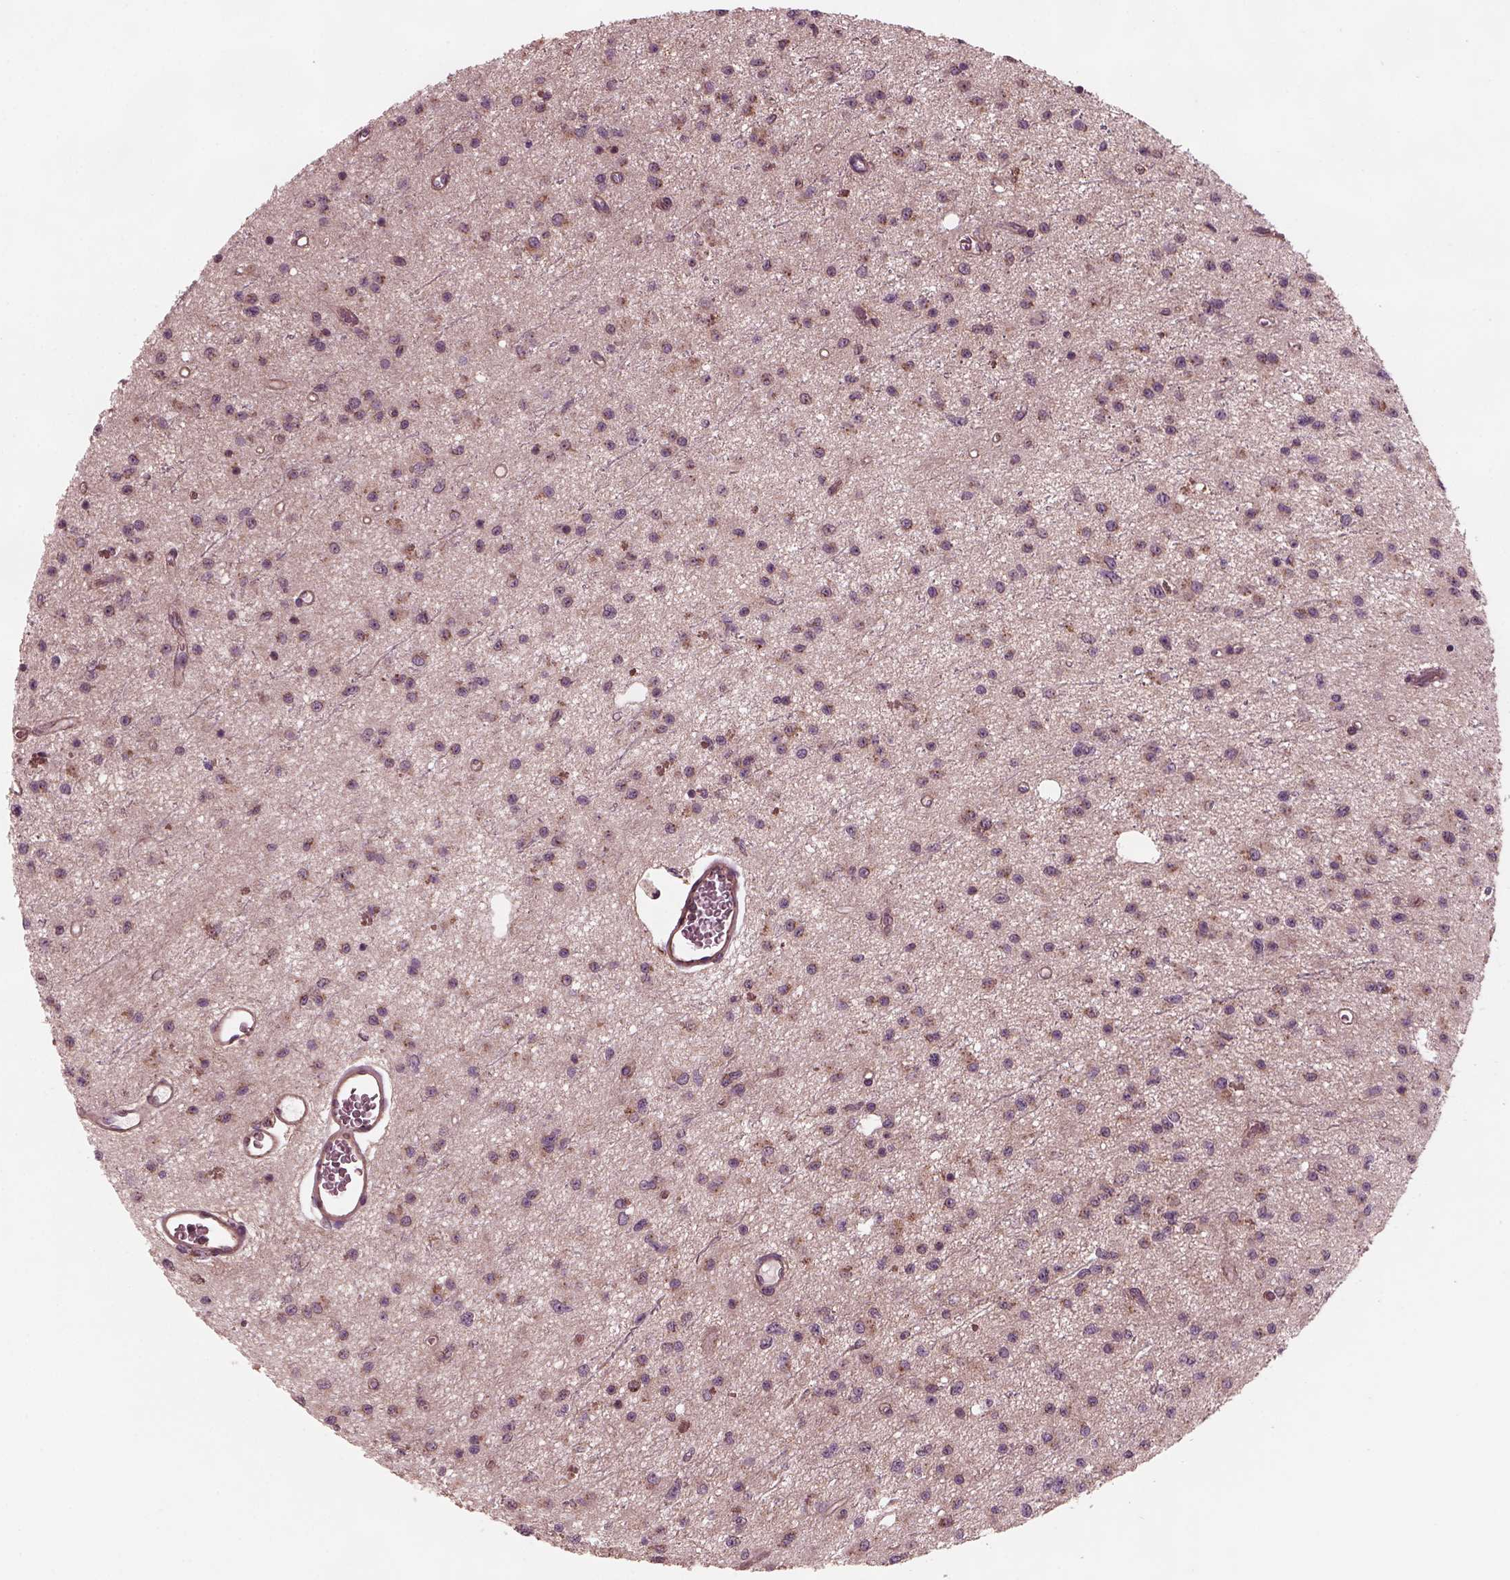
{"staining": {"intensity": "weak", "quantity": ">75%", "location": "cytoplasmic/membranous"}, "tissue": "glioma", "cell_type": "Tumor cells", "image_type": "cancer", "snomed": [{"axis": "morphology", "description": "Glioma, malignant, Low grade"}, {"axis": "topography", "description": "Brain"}], "caption": "IHC image of neoplastic tissue: malignant glioma (low-grade) stained using IHC exhibits low levels of weak protein expression localized specifically in the cytoplasmic/membranous of tumor cells, appearing as a cytoplasmic/membranous brown color.", "gene": "TUBG1", "patient": {"sex": "female", "age": 45}}